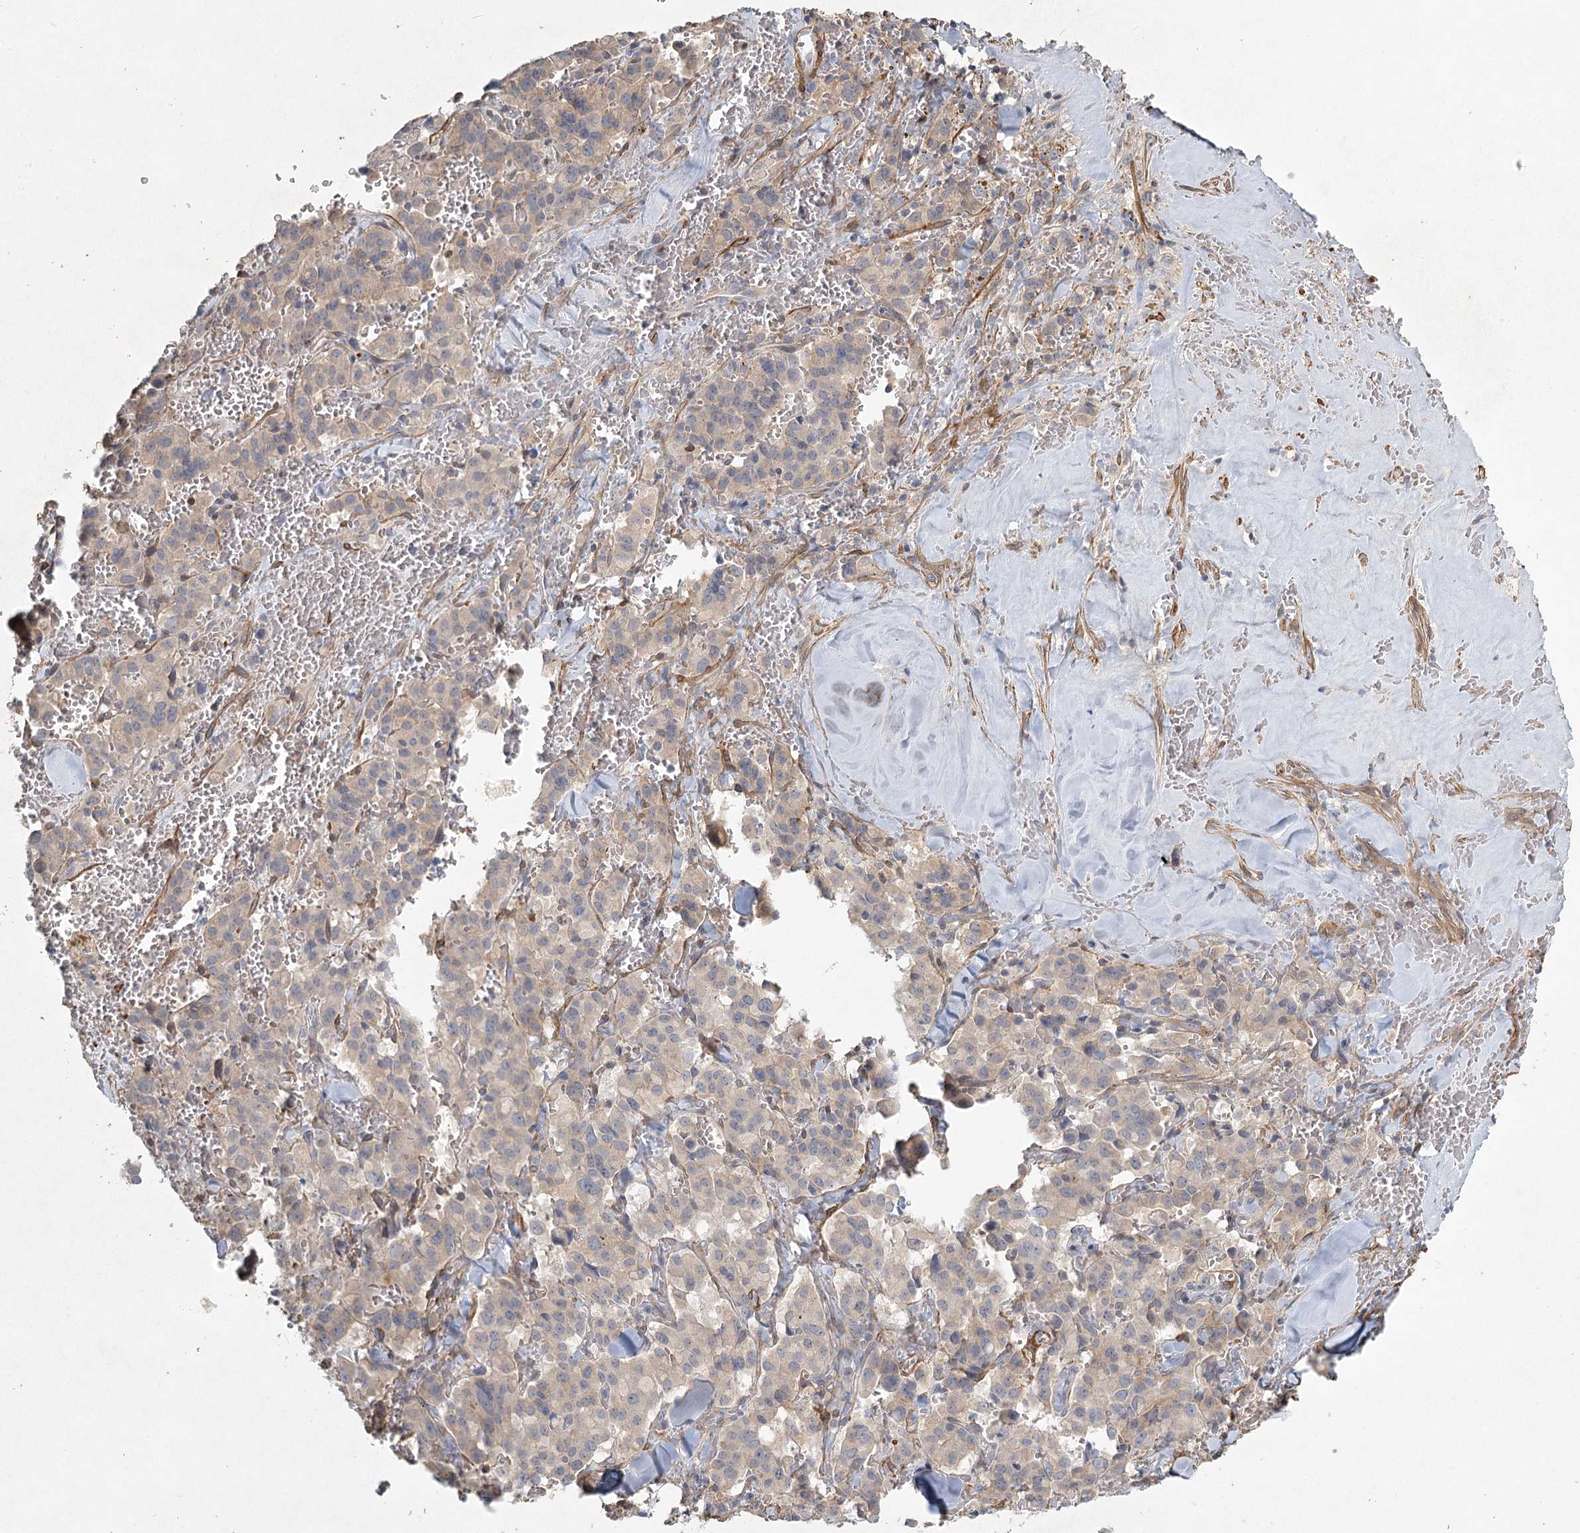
{"staining": {"intensity": "weak", "quantity": "<25%", "location": "cytoplasmic/membranous"}, "tissue": "pancreatic cancer", "cell_type": "Tumor cells", "image_type": "cancer", "snomed": [{"axis": "morphology", "description": "Adenocarcinoma, NOS"}, {"axis": "topography", "description": "Pancreas"}], "caption": "Immunohistochemical staining of pancreatic cancer (adenocarcinoma) reveals no significant staining in tumor cells.", "gene": "INPP4B", "patient": {"sex": "male", "age": 65}}